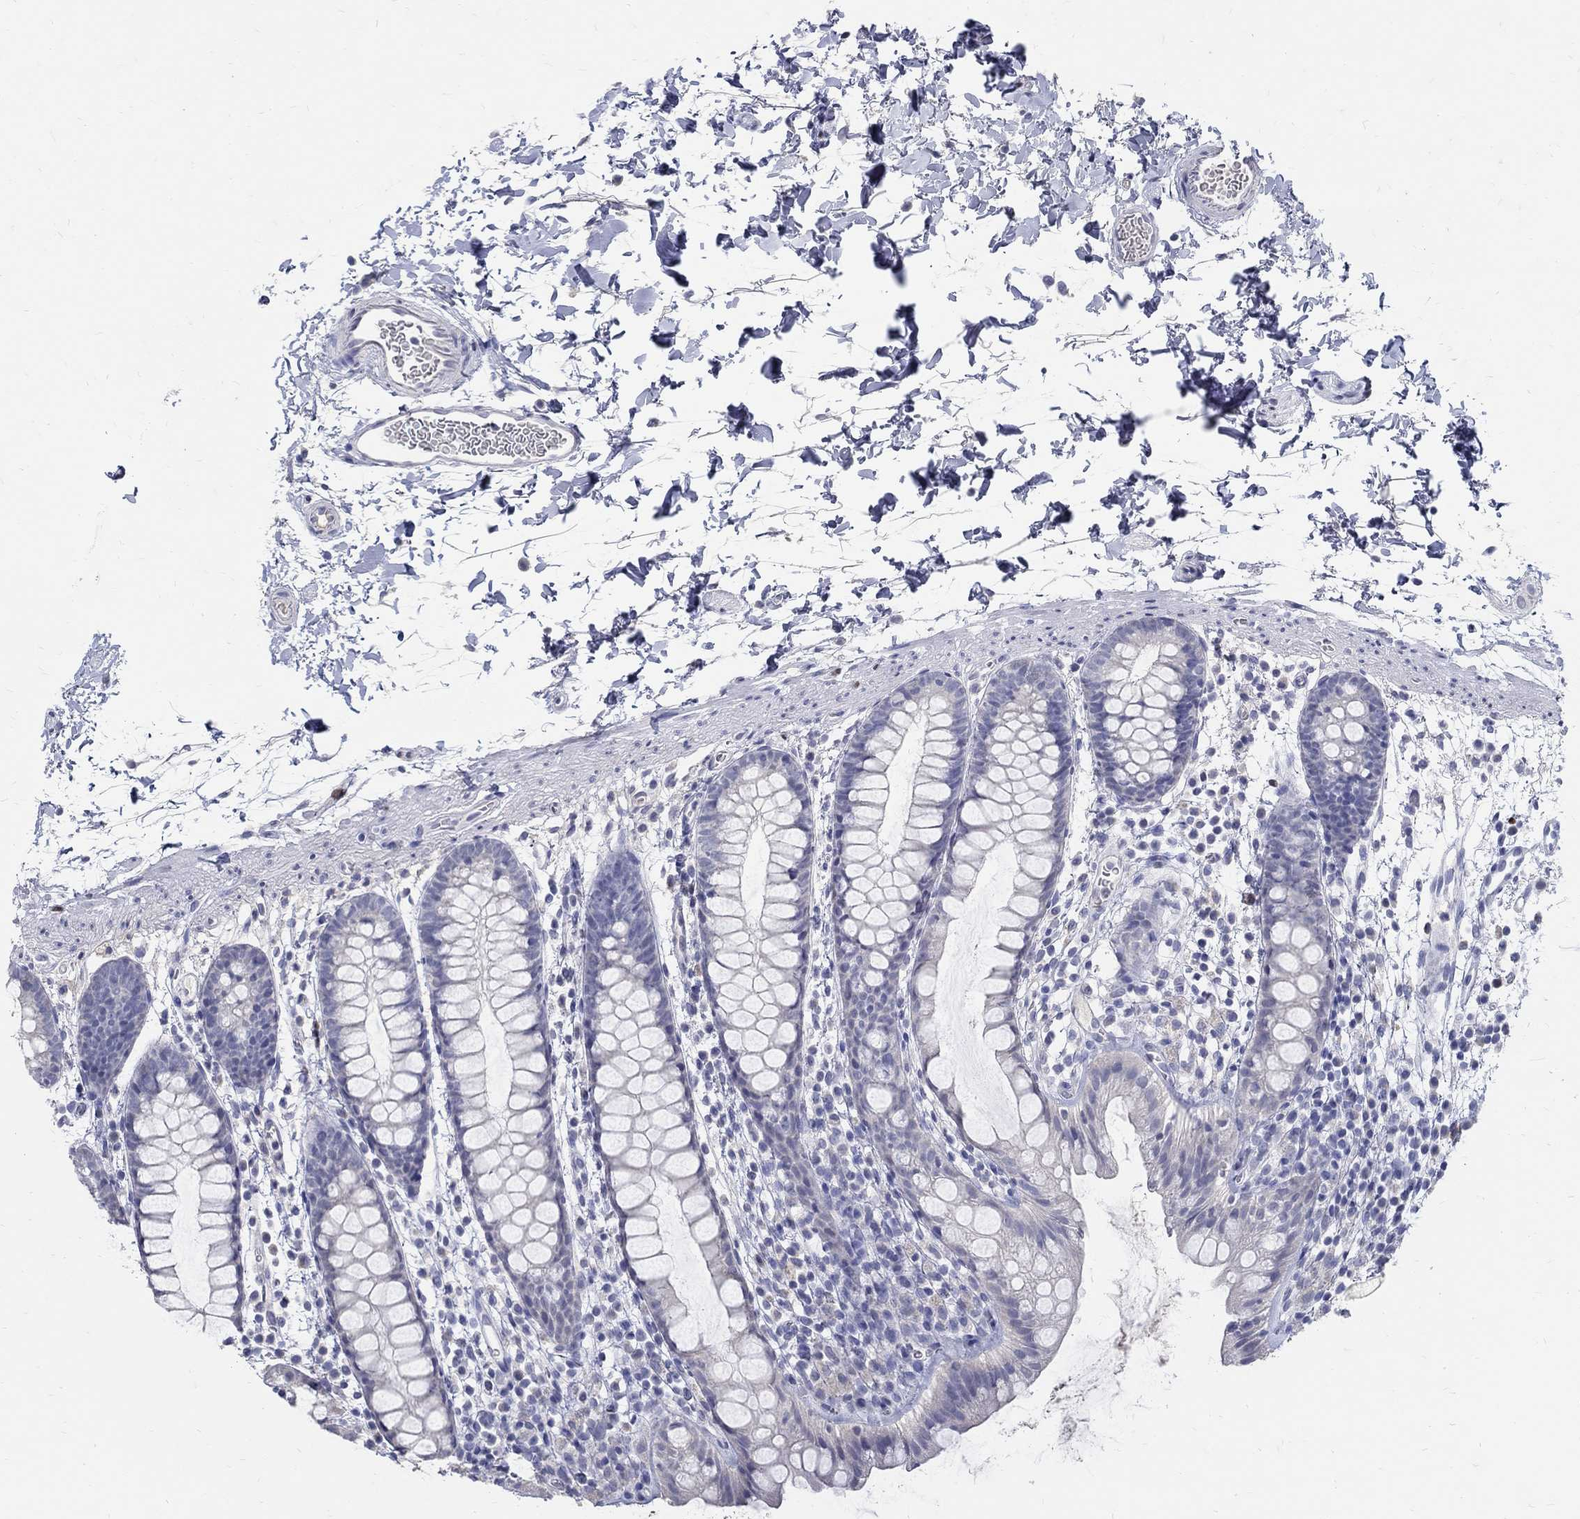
{"staining": {"intensity": "negative", "quantity": "none", "location": "none"}, "tissue": "rectum", "cell_type": "Glandular cells", "image_type": "normal", "snomed": [{"axis": "morphology", "description": "Normal tissue, NOS"}, {"axis": "topography", "description": "Rectum"}], "caption": "DAB (3,3'-diaminobenzidine) immunohistochemical staining of benign human rectum displays no significant expression in glandular cells.", "gene": "SOX2", "patient": {"sex": "male", "age": 57}}